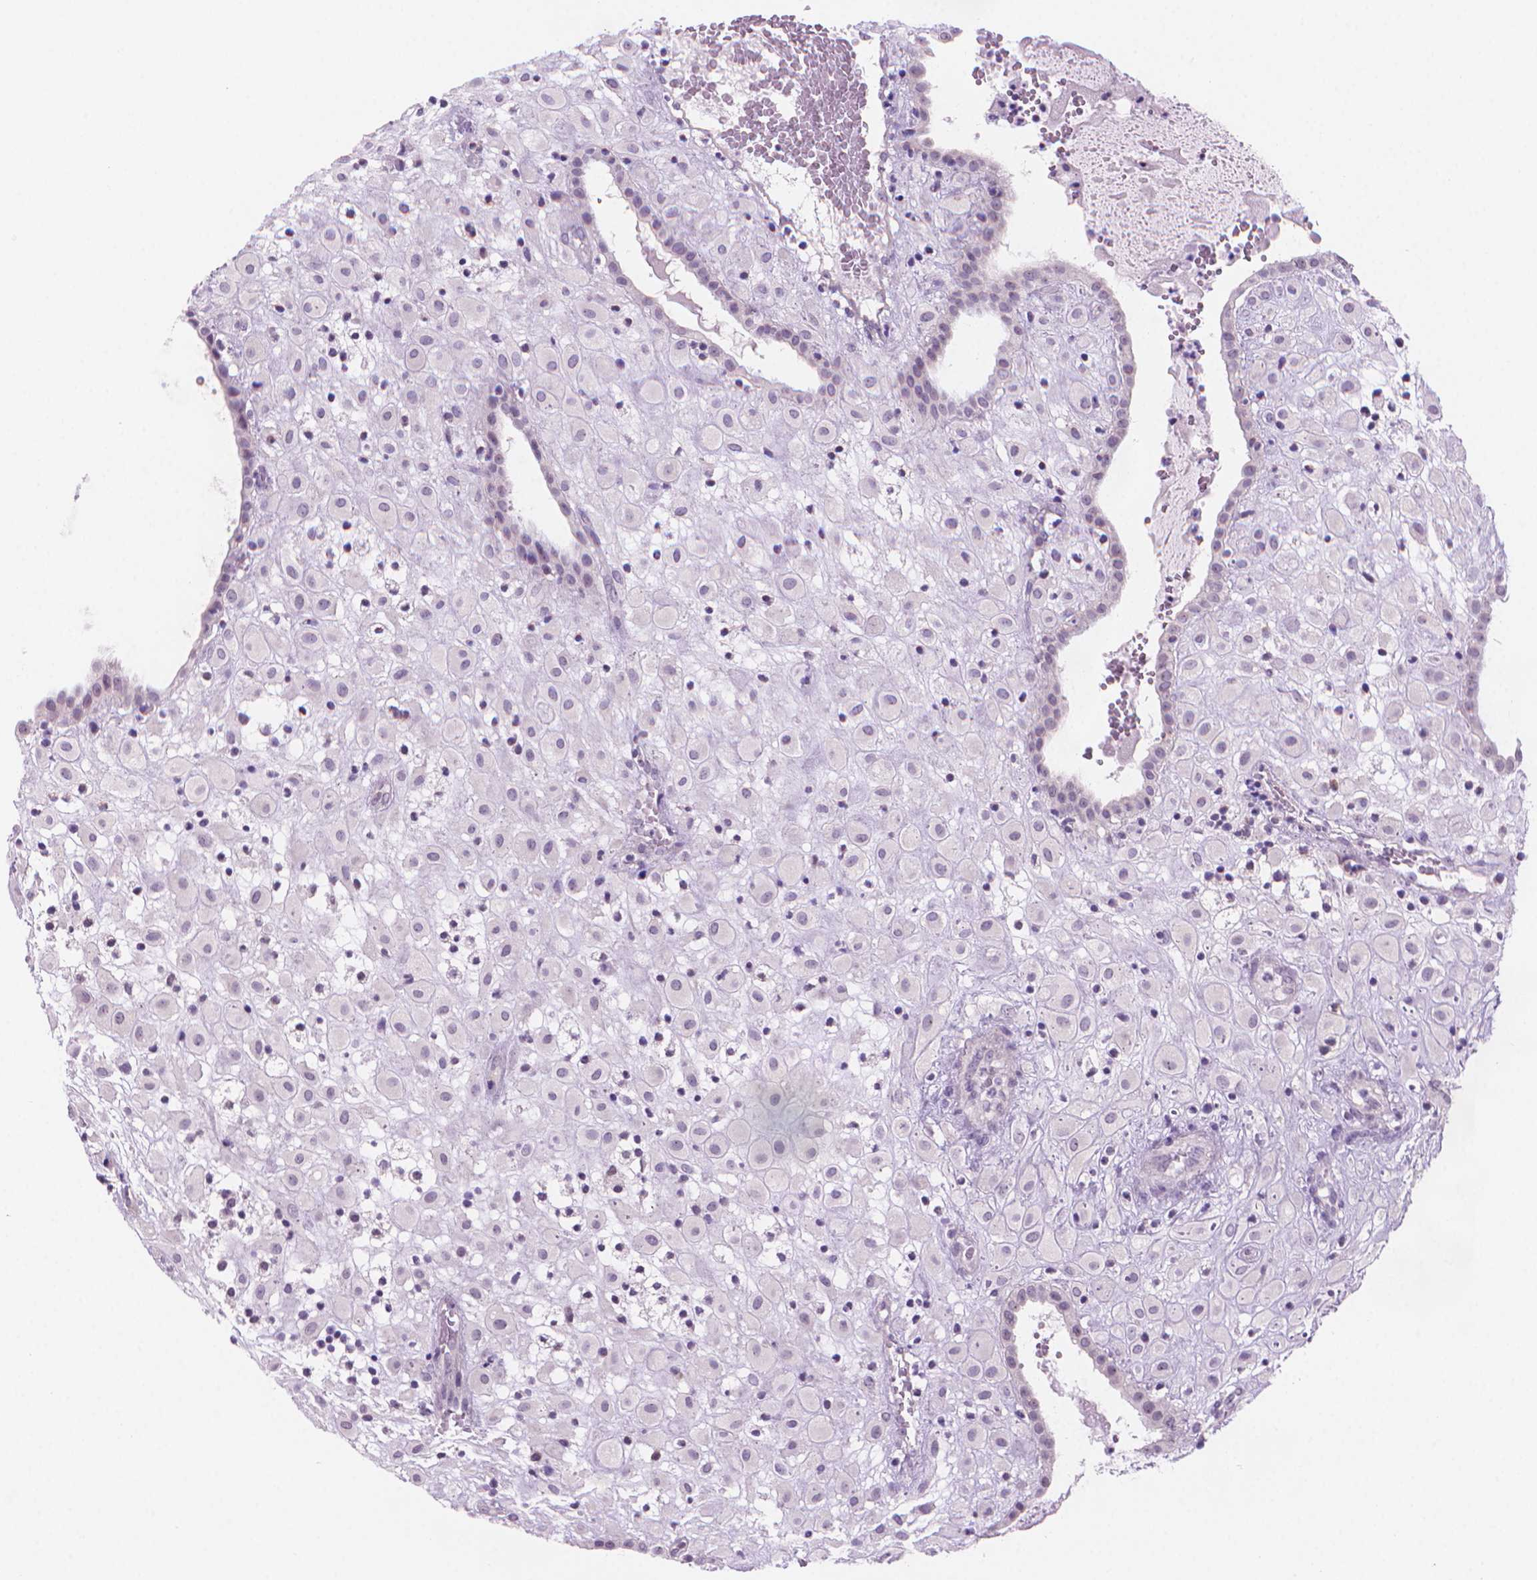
{"staining": {"intensity": "negative", "quantity": "none", "location": "none"}, "tissue": "placenta", "cell_type": "Decidual cells", "image_type": "normal", "snomed": [{"axis": "morphology", "description": "Normal tissue, NOS"}, {"axis": "topography", "description": "Placenta"}], "caption": "Histopathology image shows no protein staining in decidual cells of unremarkable placenta.", "gene": "ENSG00000187186", "patient": {"sex": "female", "age": 24}}